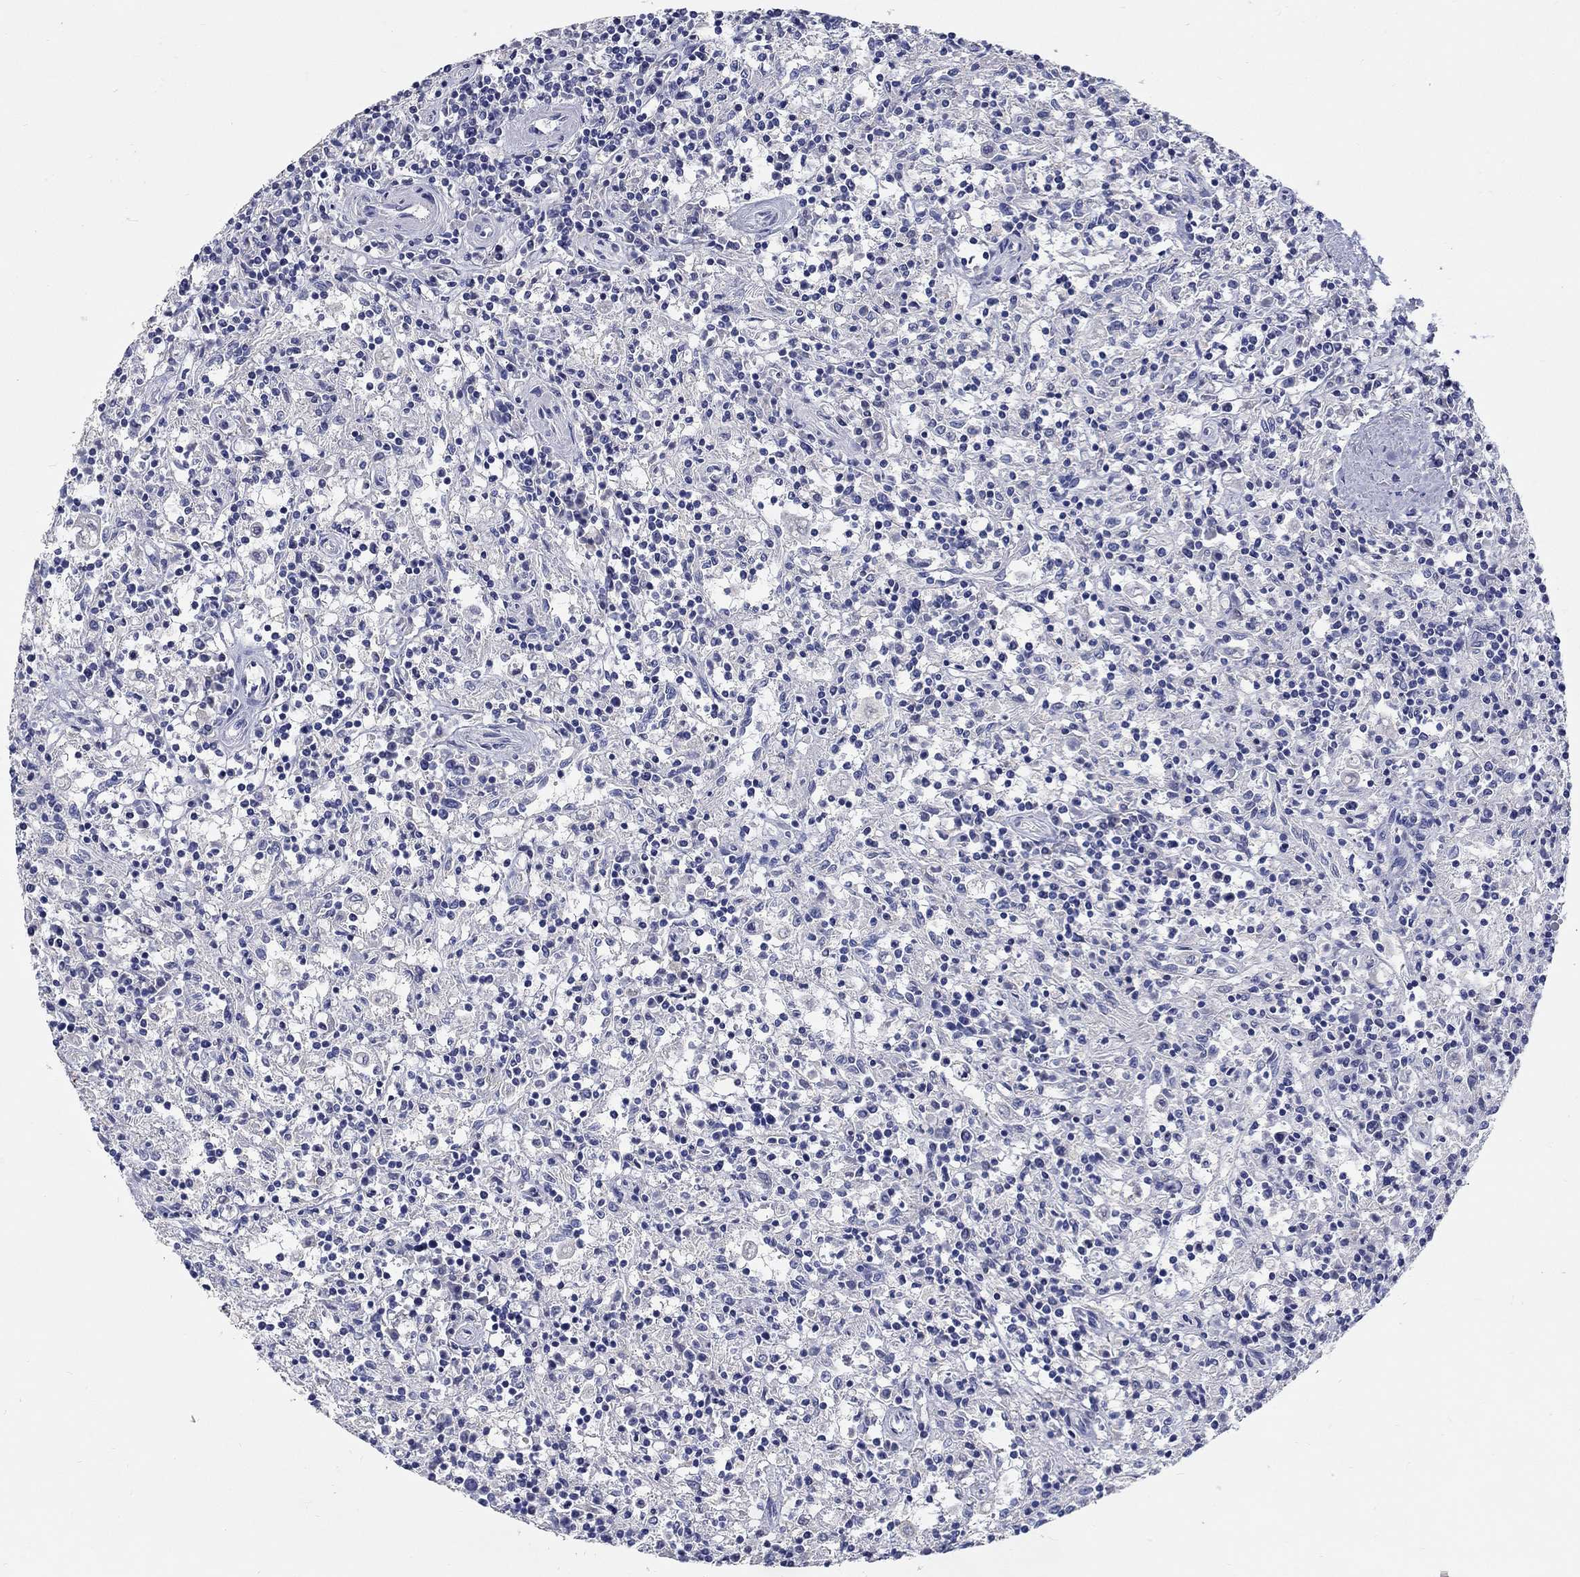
{"staining": {"intensity": "negative", "quantity": "none", "location": "none"}, "tissue": "lymphoma", "cell_type": "Tumor cells", "image_type": "cancer", "snomed": [{"axis": "morphology", "description": "Malignant lymphoma, non-Hodgkin's type, Low grade"}, {"axis": "topography", "description": "Spleen"}], "caption": "Immunohistochemistry (IHC) micrograph of human low-grade malignant lymphoma, non-Hodgkin's type stained for a protein (brown), which exhibits no staining in tumor cells. (Stains: DAB (3,3'-diaminobenzidine) immunohistochemistry (IHC) with hematoxylin counter stain, Microscopy: brightfield microscopy at high magnification).", "gene": "GRIN1", "patient": {"sex": "male", "age": 62}}